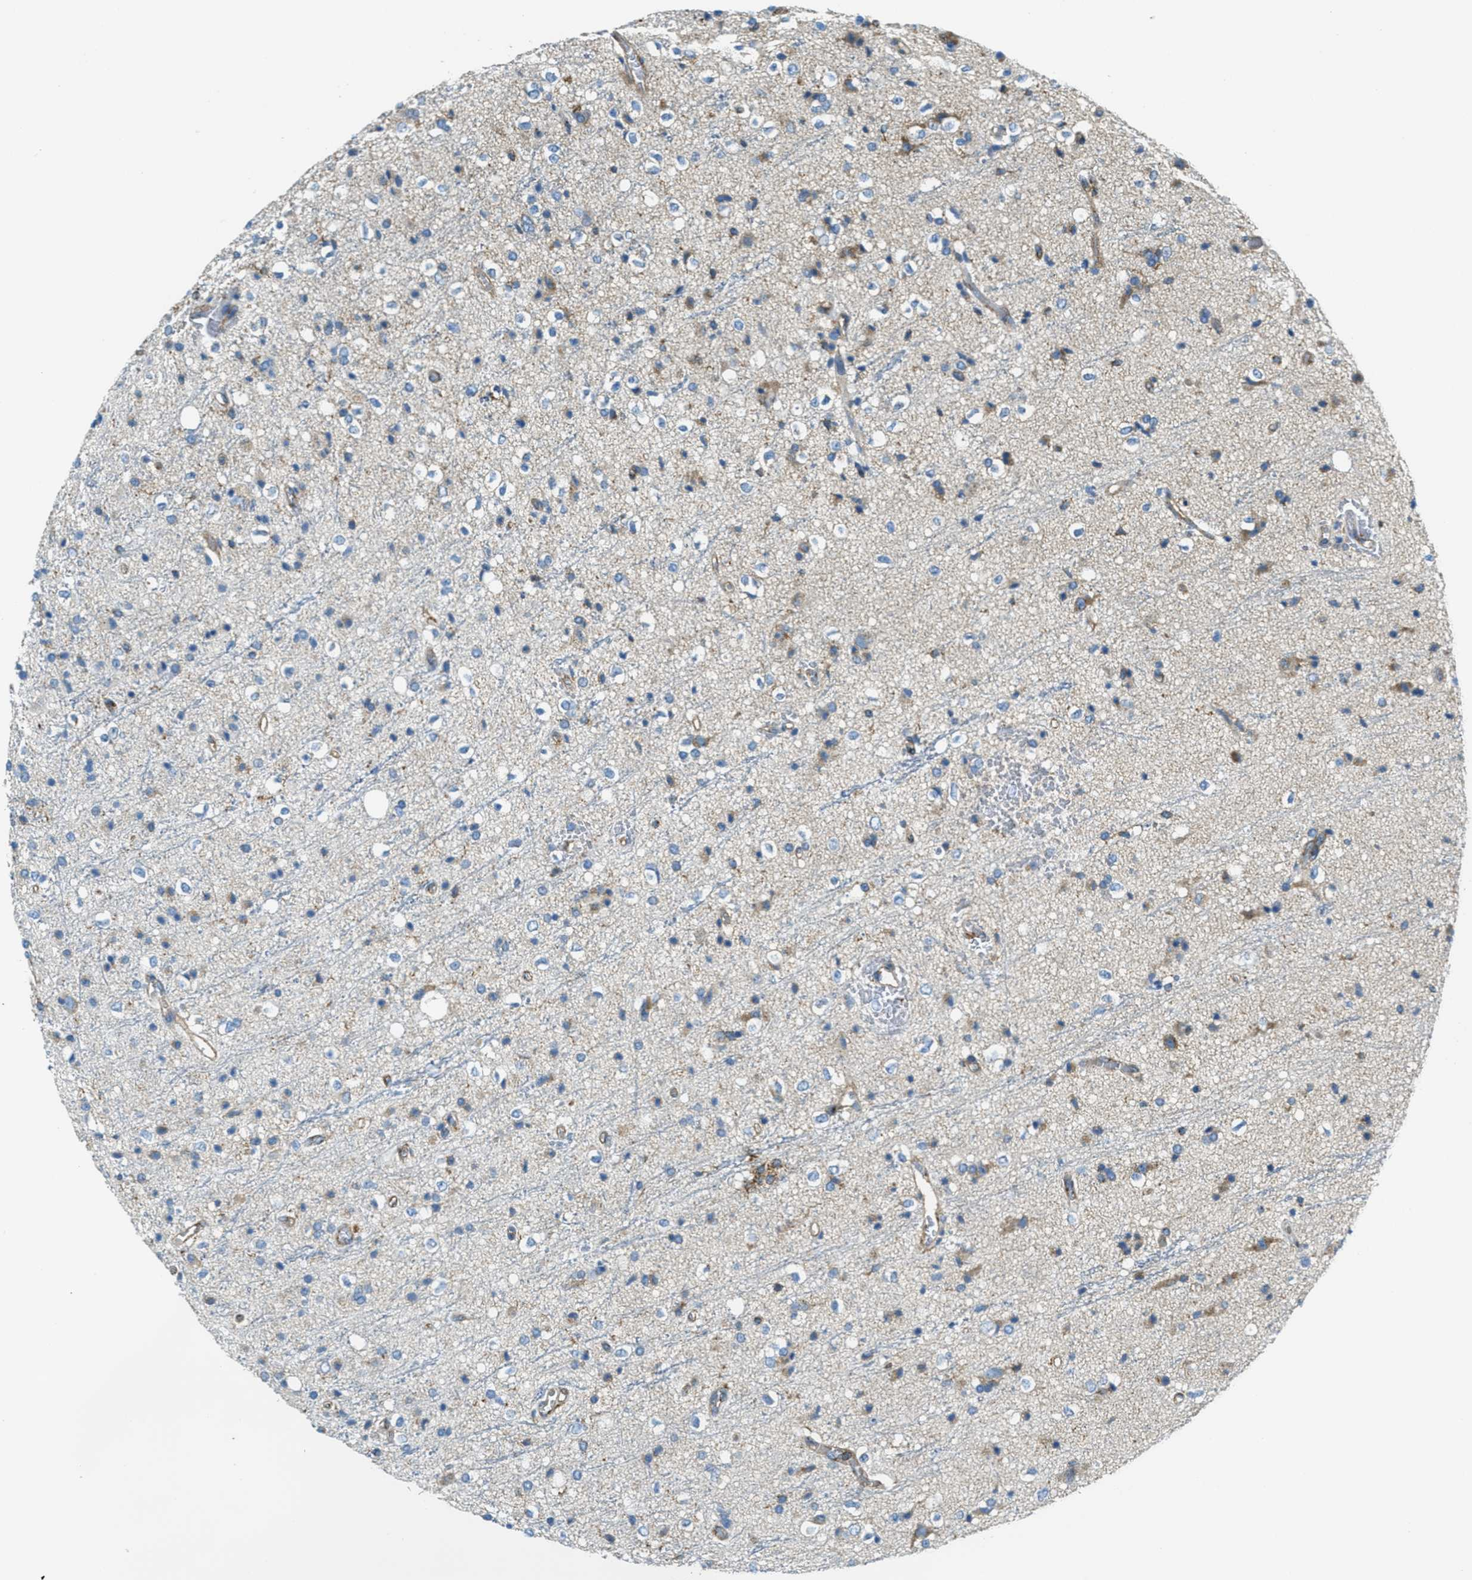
{"staining": {"intensity": "moderate", "quantity": "<25%", "location": "cytoplasmic/membranous"}, "tissue": "glioma", "cell_type": "Tumor cells", "image_type": "cancer", "snomed": [{"axis": "morphology", "description": "Glioma, malignant, High grade"}, {"axis": "topography", "description": "Brain"}], "caption": "The histopathology image reveals immunohistochemical staining of high-grade glioma (malignant). There is moderate cytoplasmic/membranous staining is appreciated in about <25% of tumor cells. The staining is performed using DAB brown chromogen to label protein expression. The nuclei are counter-stained blue using hematoxylin.", "gene": "AP2B1", "patient": {"sex": "male", "age": 47}}